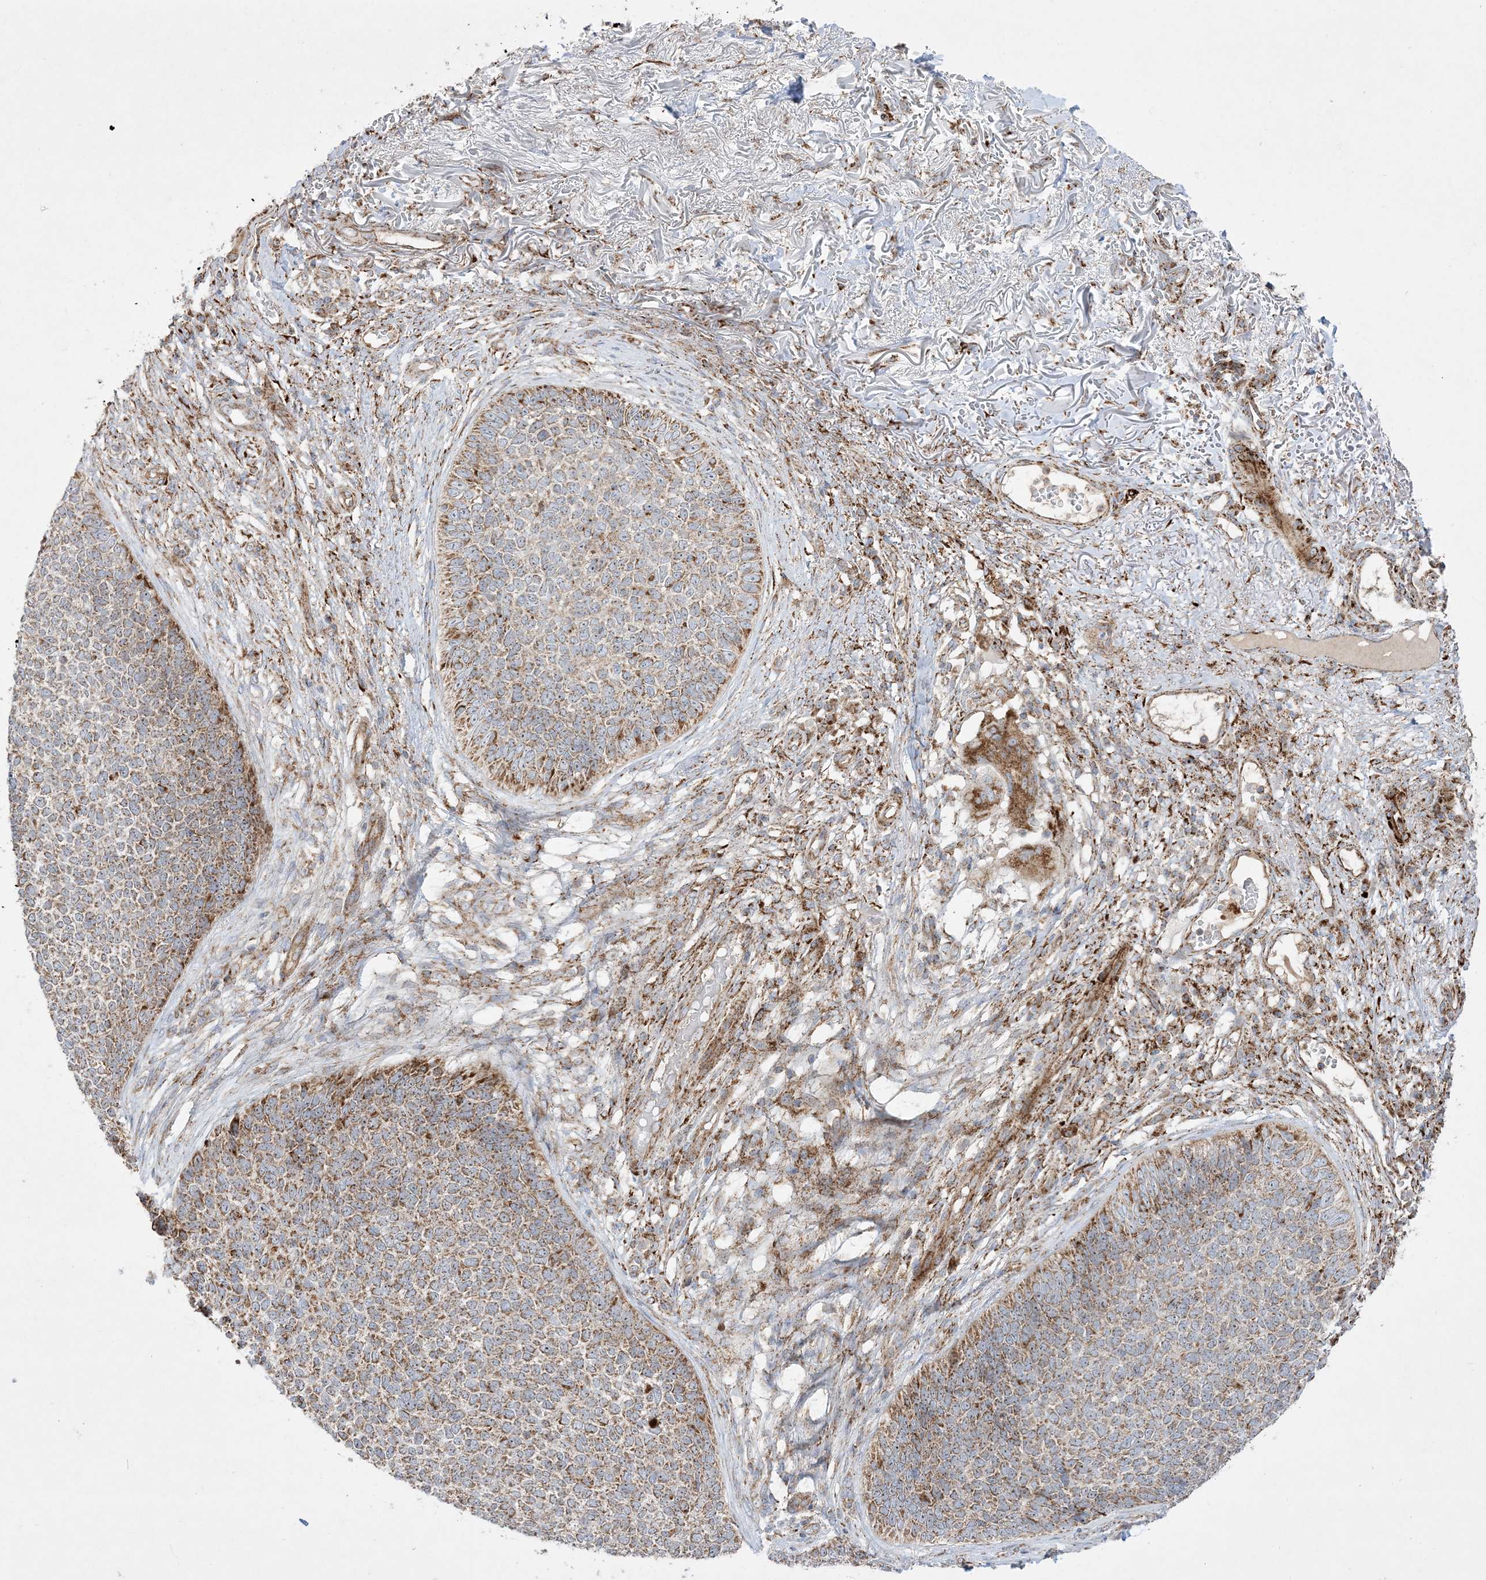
{"staining": {"intensity": "moderate", "quantity": ">75%", "location": "cytoplasmic/membranous"}, "tissue": "skin cancer", "cell_type": "Tumor cells", "image_type": "cancer", "snomed": [{"axis": "morphology", "description": "Basal cell carcinoma"}, {"axis": "topography", "description": "Skin"}], "caption": "The micrograph shows staining of skin cancer (basal cell carcinoma), revealing moderate cytoplasmic/membranous protein positivity (brown color) within tumor cells. Immunohistochemistry (ihc) stains the protein in brown and the nuclei are stained blue.", "gene": "NDUFAF3", "patient": {"sex": "female", "age": 84}}